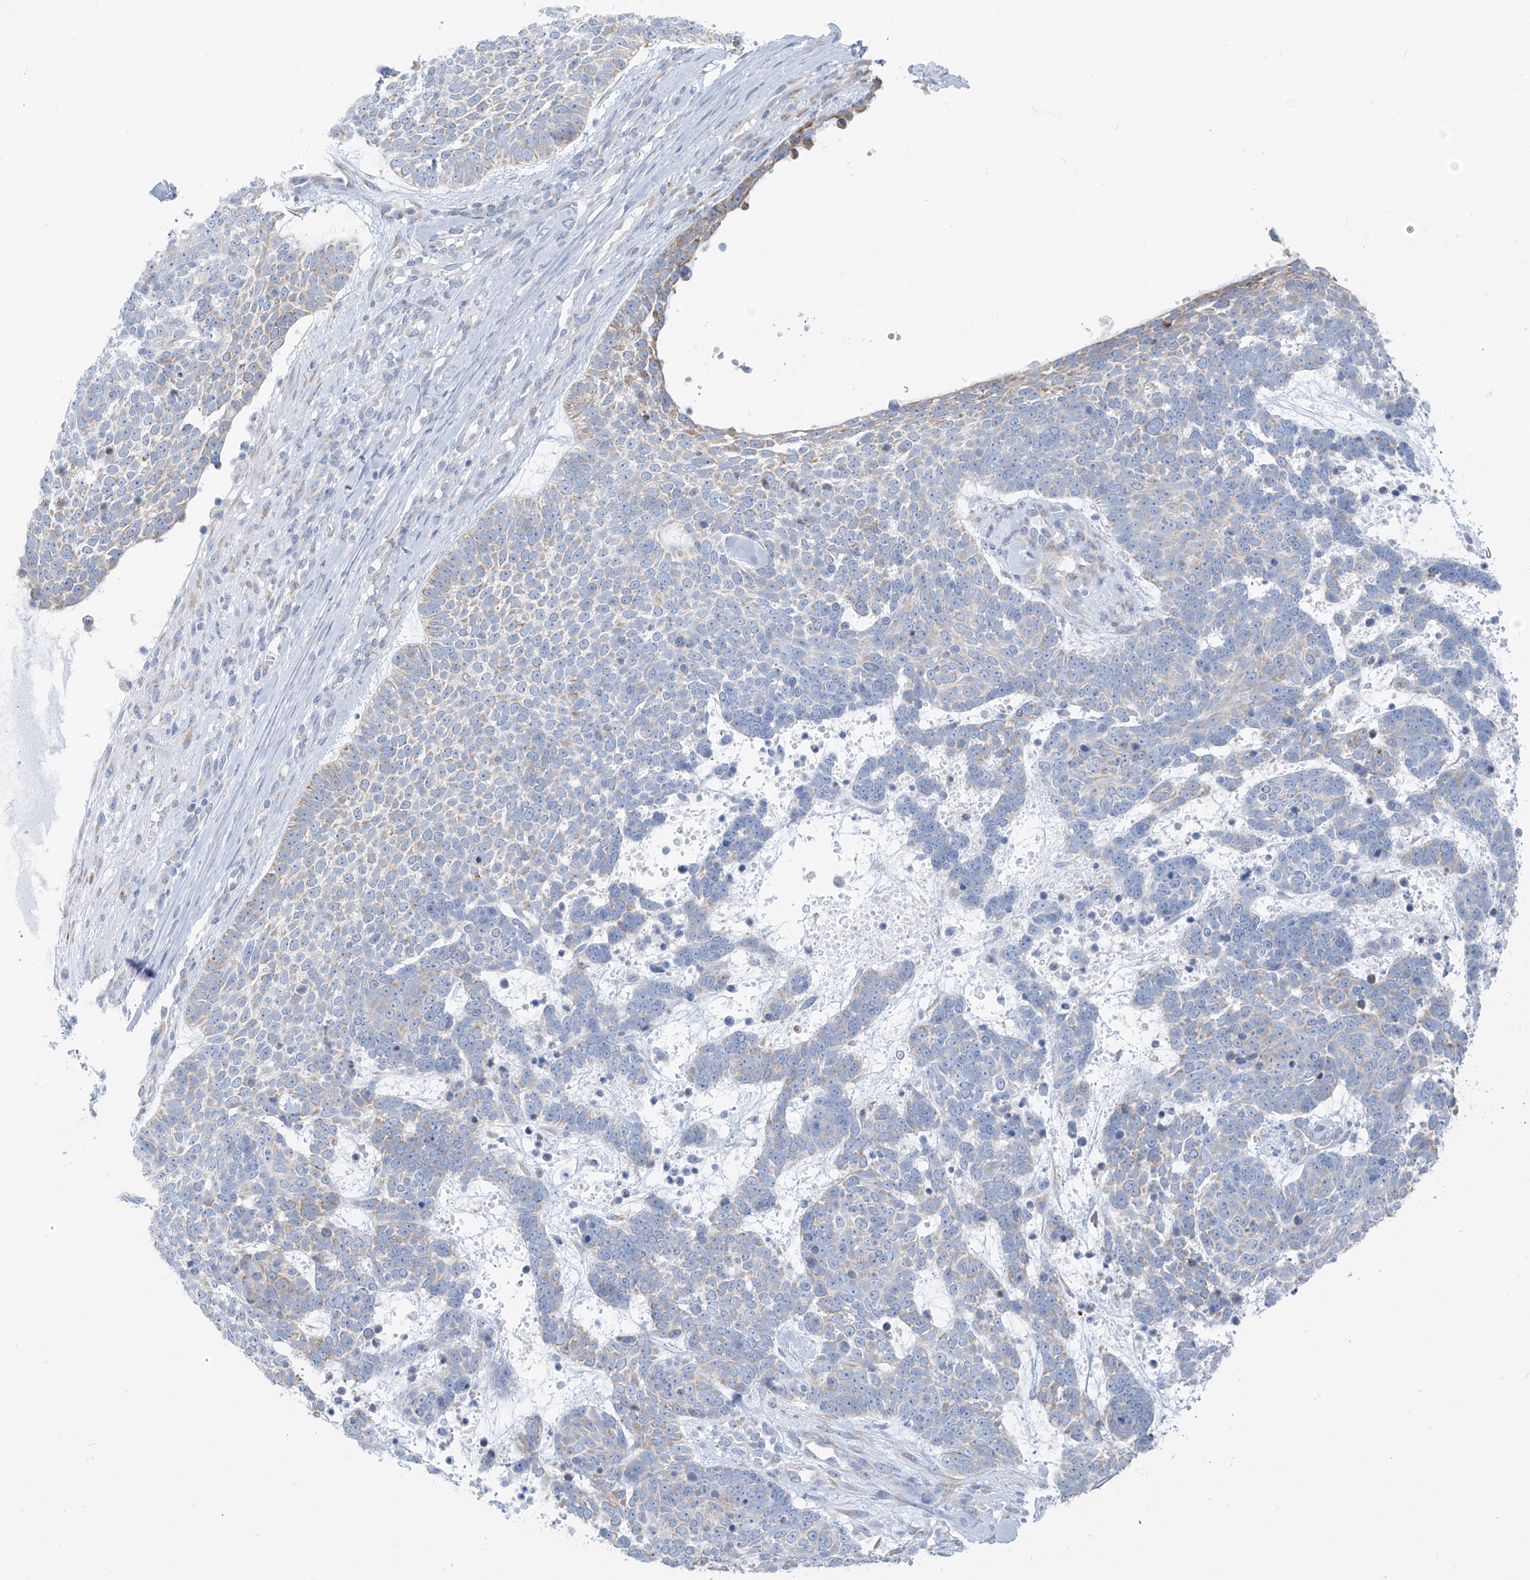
{"staining": {"intensity": "weak", "quantity": "<25%", "location": "cytoplasmic/membranous"}, "tissue": "skin cancer", "cell_type": "Tumor cells", "image_type": "cancer", "snomed": [{"axis": "morphology", "description": "Basal cell carcinoma"}, {"axis": "topography", "description": "Skin"}], "caption": "This is an IHC photomicrograph of human skin cancer. There is no expression in tumor cells.", "gene": "RCN2", "patient": {"sex": "female", "age": 81}}